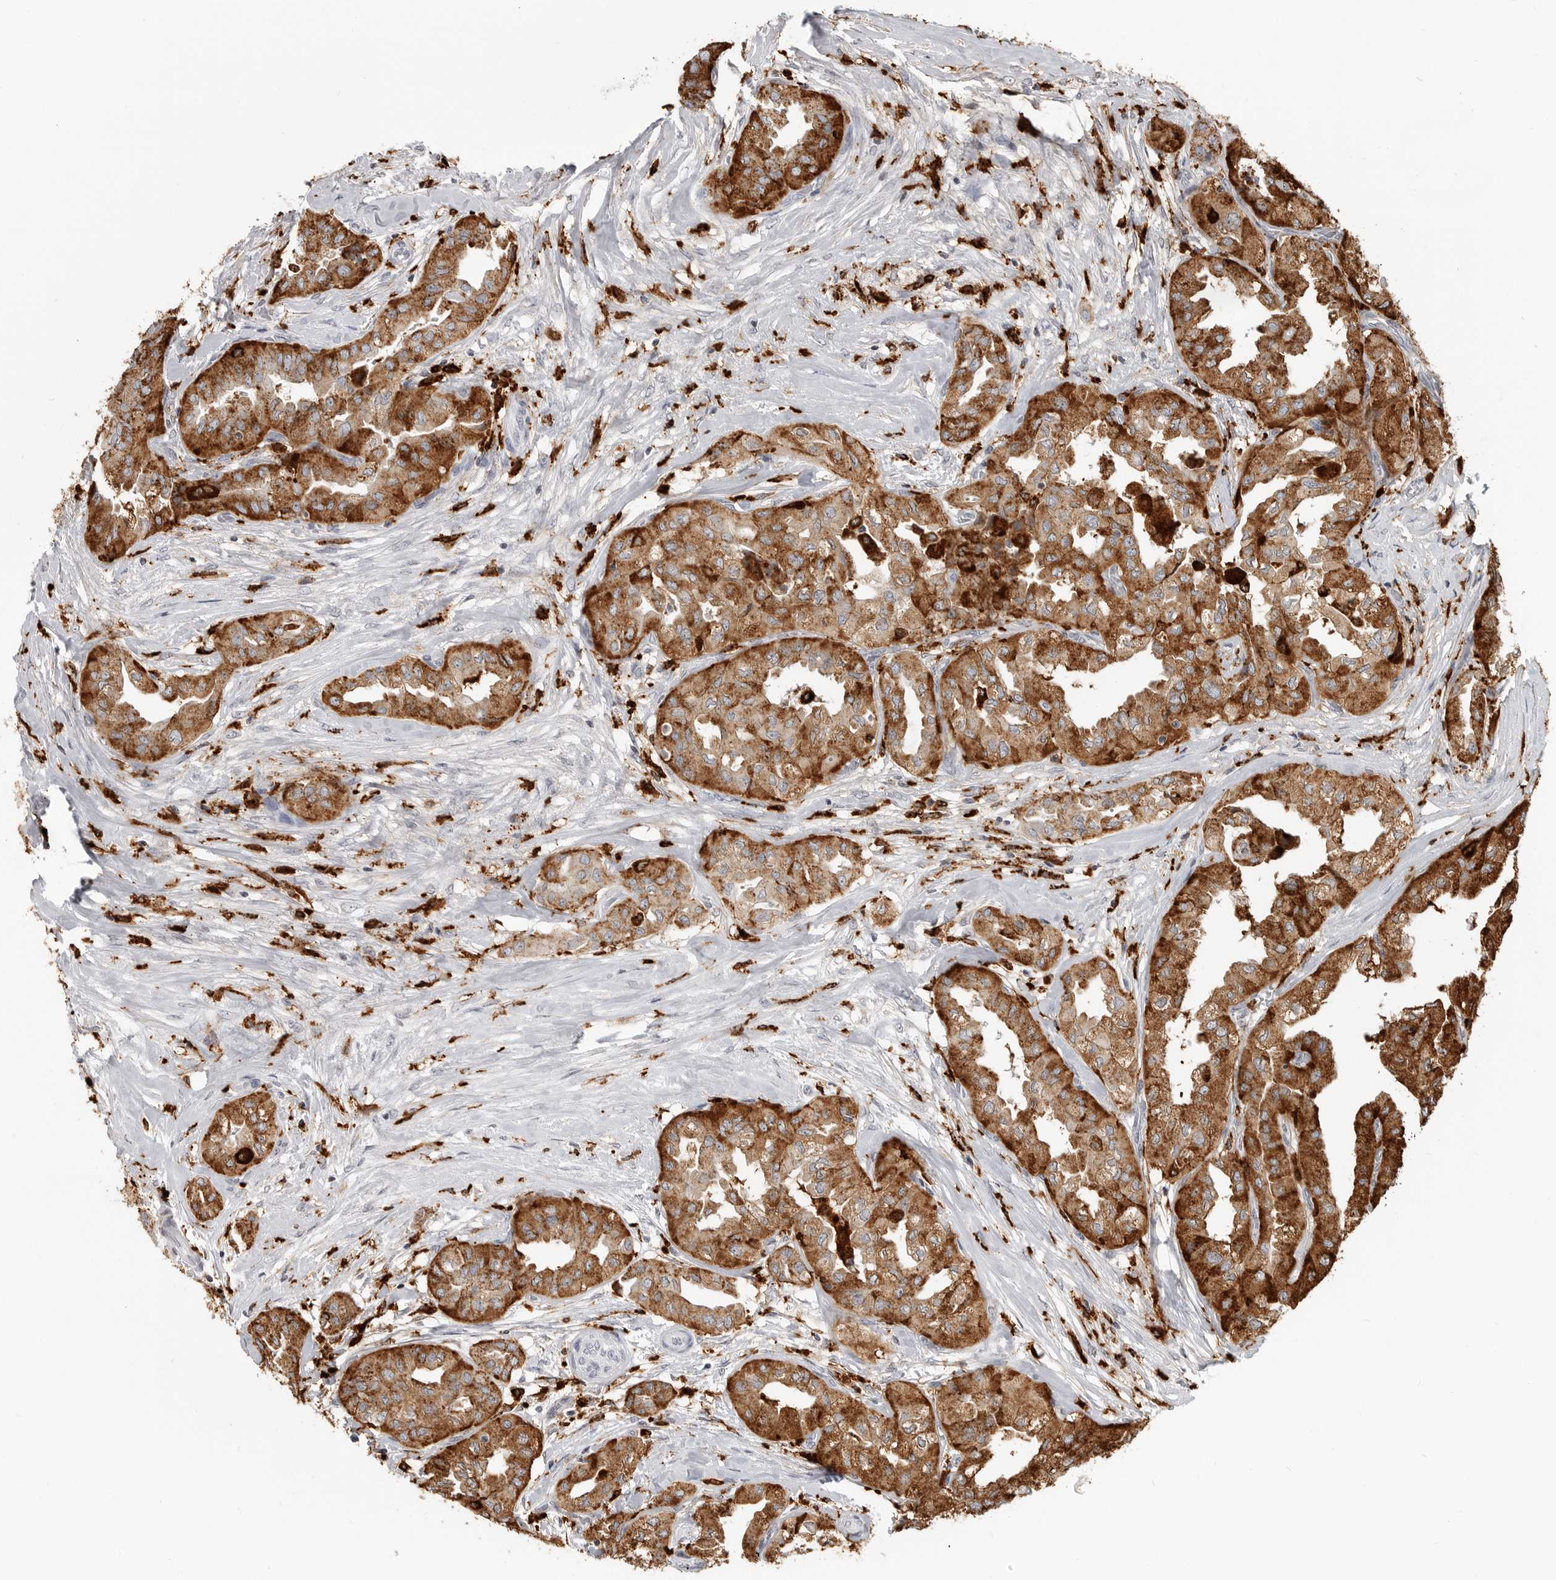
{"staining": {"intensity": "strong", "quantity": ">75%", "location": "cytoplasmic/membranous"}, "tissue": "thyroid cancer", "cell_type": "Tumor cells", "image_type": "cancer", "snomed": [{"axis": "morphology", "description": "Papillary adenocarcinoma, NOS"}, {"axis": "topography", "description": "Thyroid gland"}], "caption": "Tumor cells show strong cytoplasmic/membranous positivity in approximately >75% of cells in thyroid cancer.", "gene": "IFI30", "patient": {"sex": "female", "age": 59}}